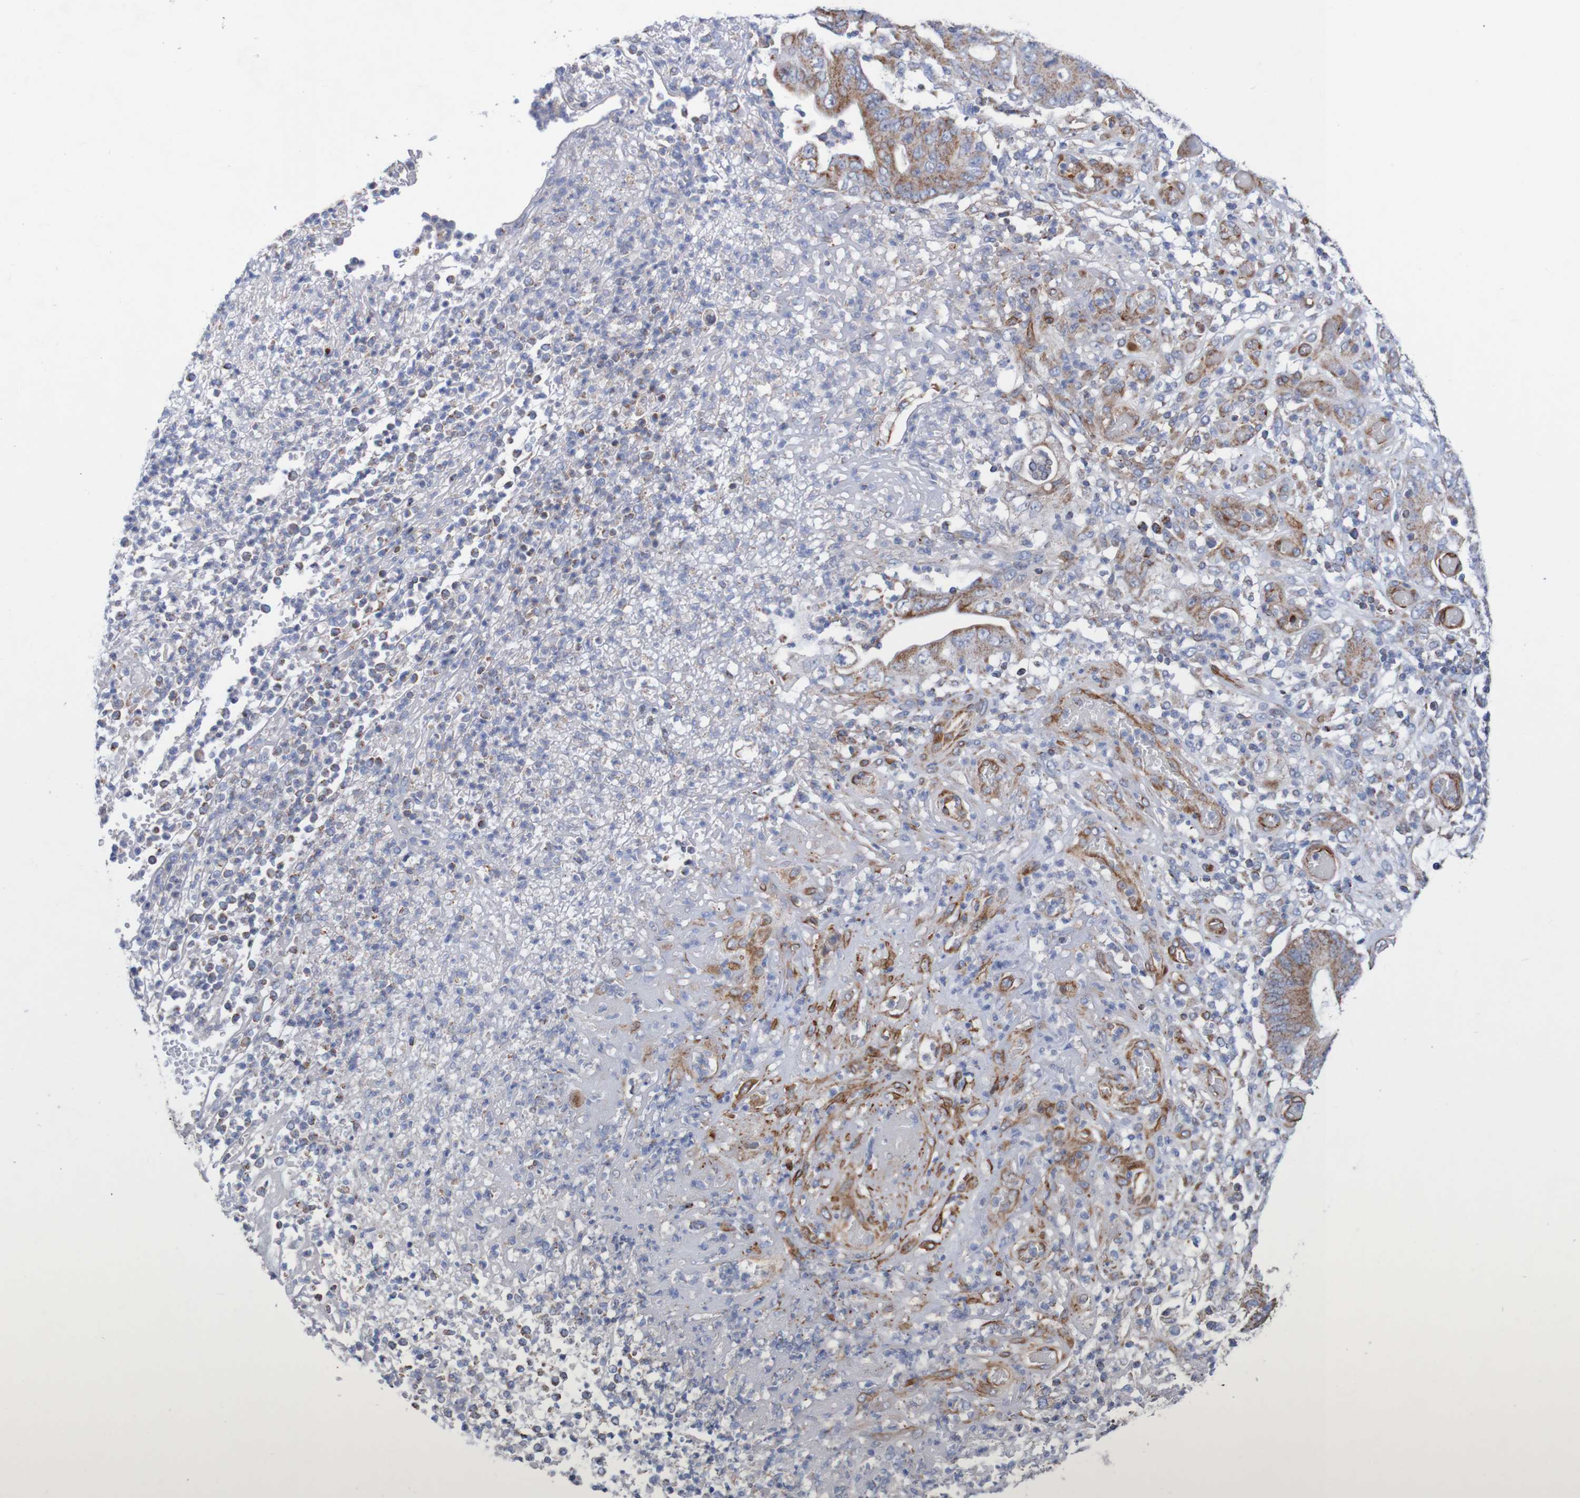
{"staining": {"intensity": "moderate", "quantity": ">75%", "location": "cytoplasmic/membranous"}, "tissue": "stomach cancer", "cell_type": "Tumor cells", "image_type": "cancer", "snomed": [{"axis": "morphology", "description": "Adenocarcinoma, NOS"}, {"axis": "topography", "description": "Stomach"}], "caption": "Immunohistochemistry staining of stomach cancer (adenocarcinoma), which reveals medium levels of moderate cytoplasmic/membranous expression in approximately >75% of tumor cells indicating moderate cytoplasmic/membranous protein positivity. The staining was performed using DAB (3,3'-diaminobenzidine) (brown) for protein detection and nuclei were counterstained in hematoxylin (blue).", "gene": "MMEL1", "patient": {"sex": "female", "age": 73}}